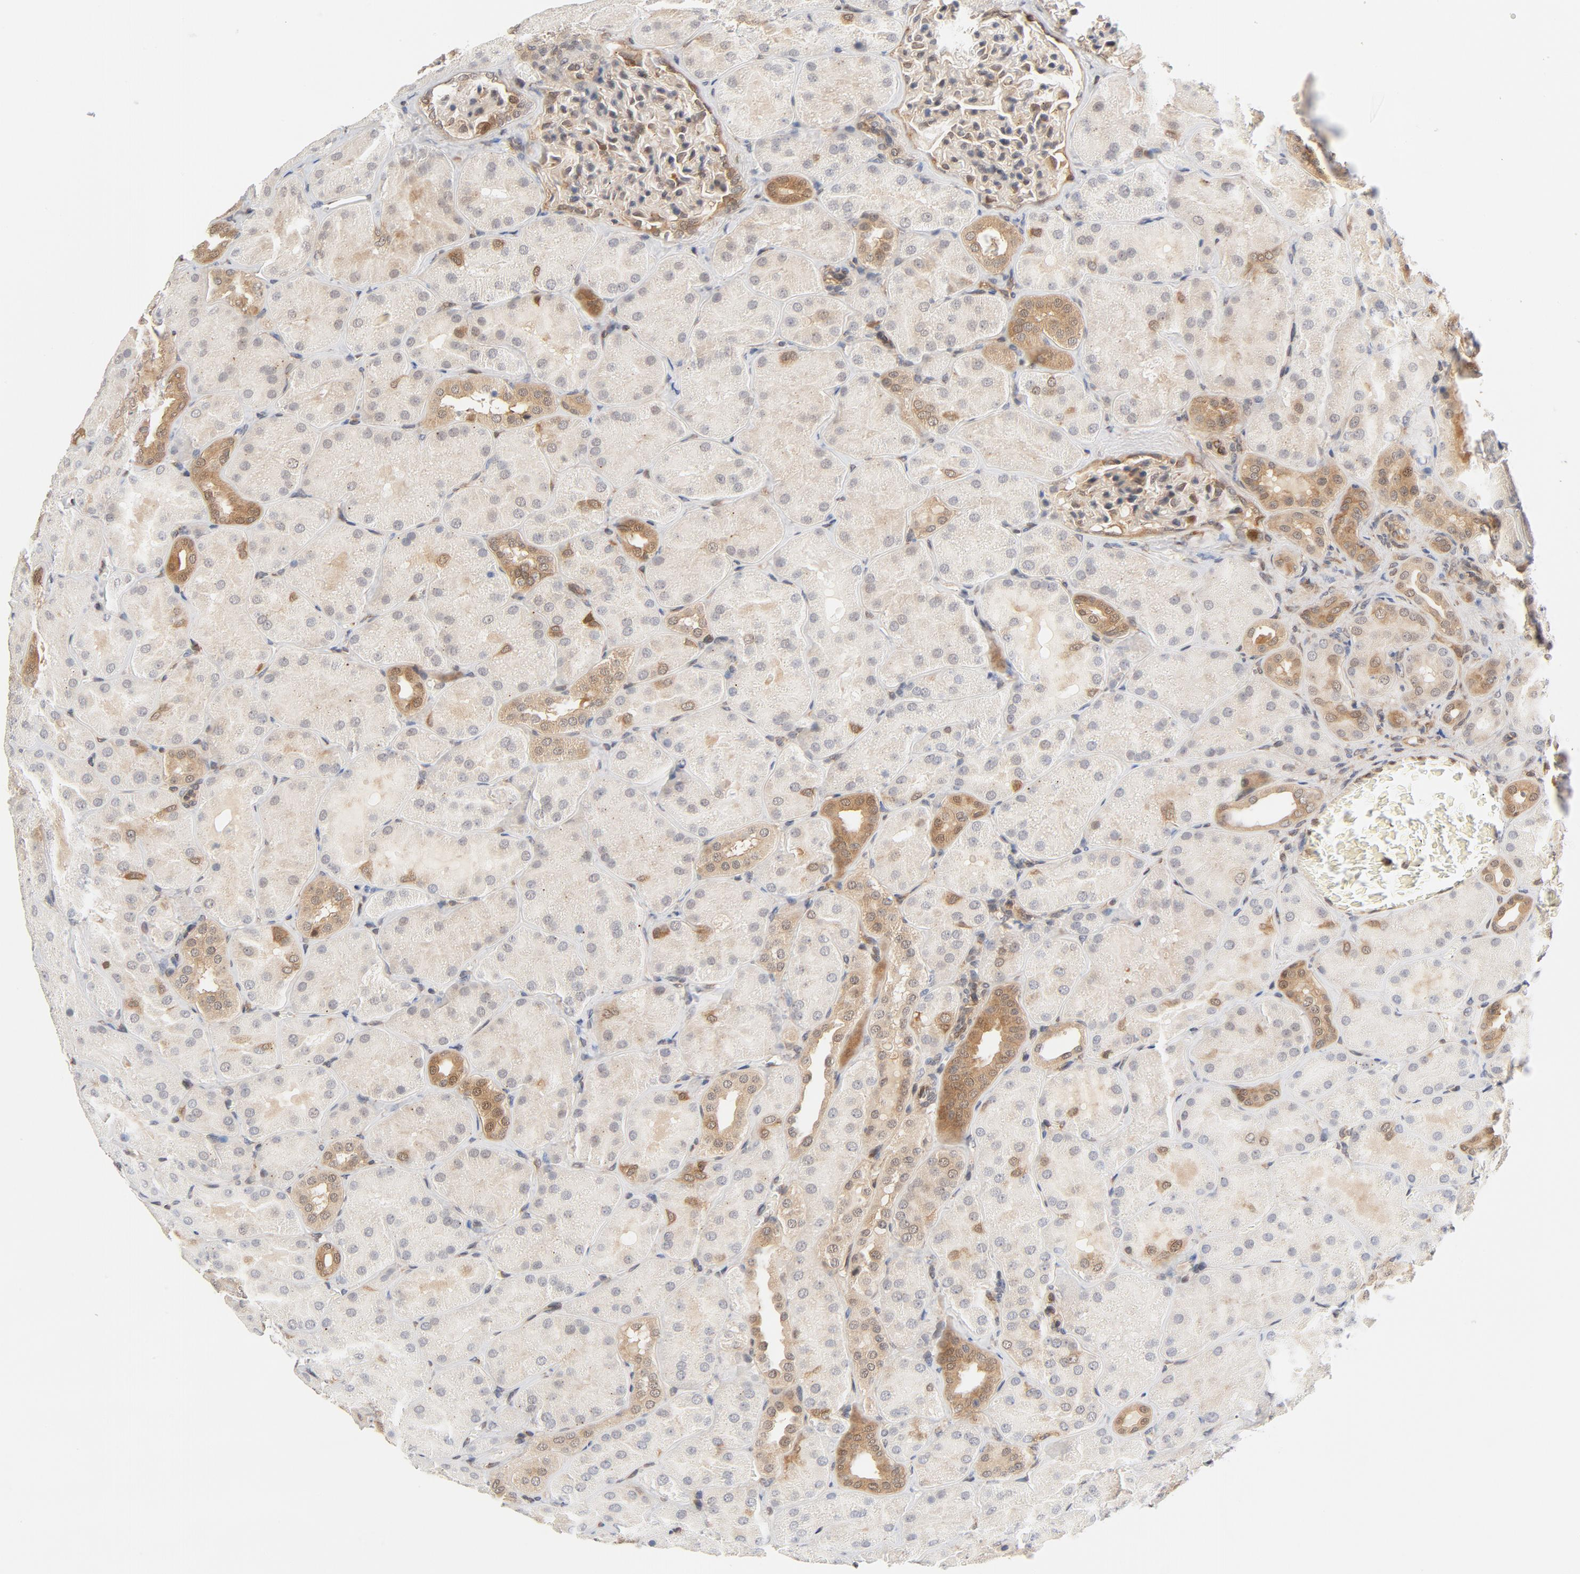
{"staining": {"intensity": "moderate", "quantity": ">75%", "location": "cytoplasmic/membranous,nuclear"}, "tissue": "kidney", "cell_type": "Cells in glomeruli", "image_type": "normal", "snomed": [{"axis": "morphology", "description": "Normal tissue, NOS"}, {"axis": "topography", "description": "Kidney"}], "caption": "Cells in glomeruli show moderate cytoplasmic/membranous,nuclear positivity in approximately >75% of cells in normal kidney. (brown staining indicates protein expression, while blue staining denotes nuclei).", "gene": "EIF4E", "patient": {"sex": "male", "age": 28}}